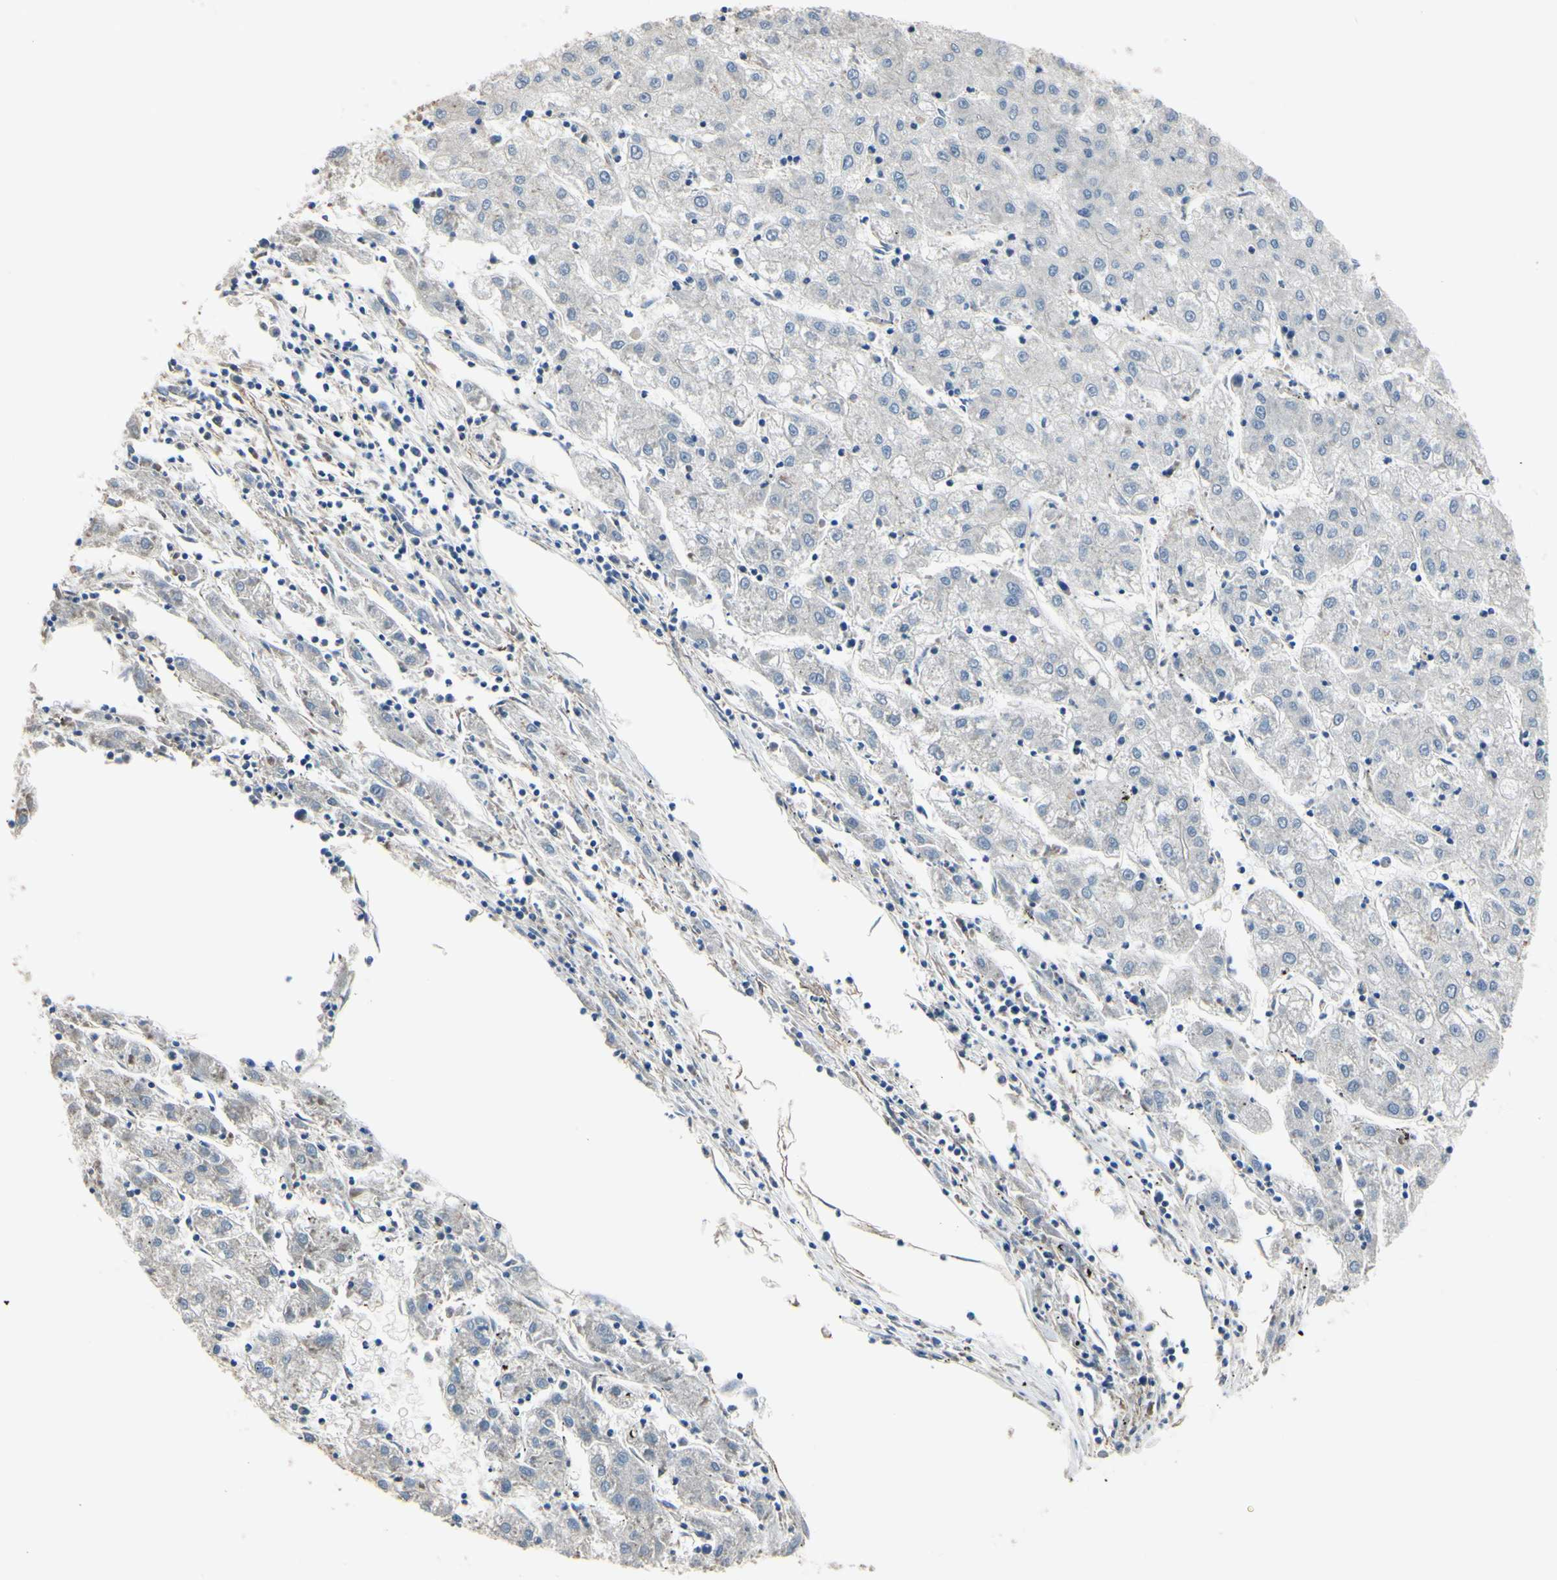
{"staining": {"intensity": "negative", "quantity": "none", "location": "none"}, "tissue": "liver cancer", "cell_type": "Tumor cells", "image_type": "cancer", "snomed": [{"axis": "morphology", "description": "Carcinoma, Hepatocellular, NOS"}, {"axis": "topography", "description": "Liver"}], "caption": "The immunohistochemistry image has no significant positivity in tumor cells of liver cancer tissue.", "gene": "BECN1", "patient": {"sex": "male", "age": 72}}